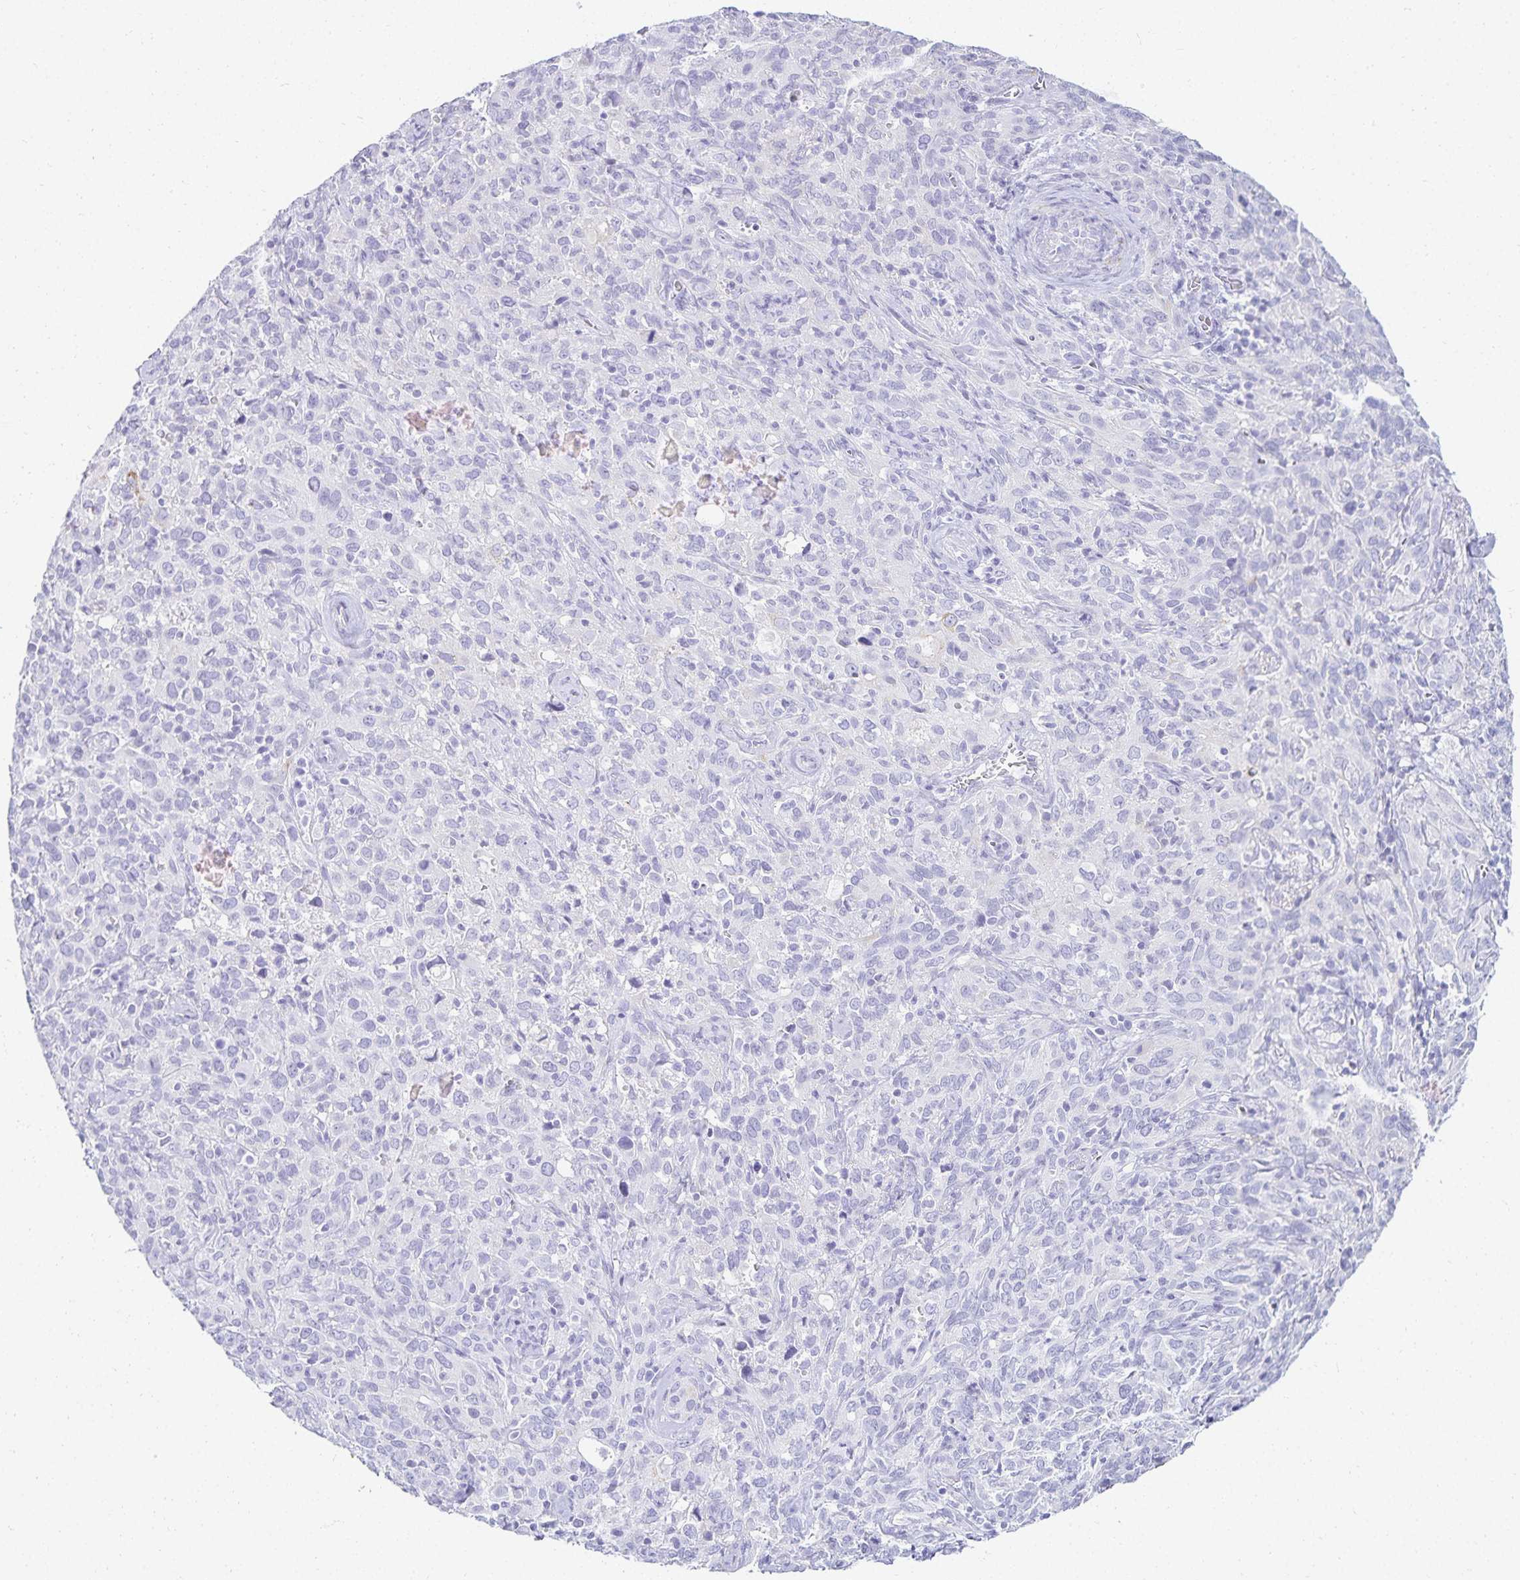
{"staining": {"intensity": "negative", "quantity": "none", "location": "none"}, "tissue": "cervical cancer", "cell_type": "Tumor cells", "image_type": "cancer", "snomed": [{"axis": "morphology", "description": "Normal tissue, NOS"}, {"axis": "morphology", "description": "Squamous cell carcinoma, NOS"}, {"axis": "topography", "description": "Cervix"}], "caption": "An immunohistochemistry micrograph of squamous cell carcinoma (cervical) is shown. There is no staining in tumor cells of squamous cell carcinoma (cervical).", "gene": "GP2", "patient": {"sex": "female", "age": 51}}